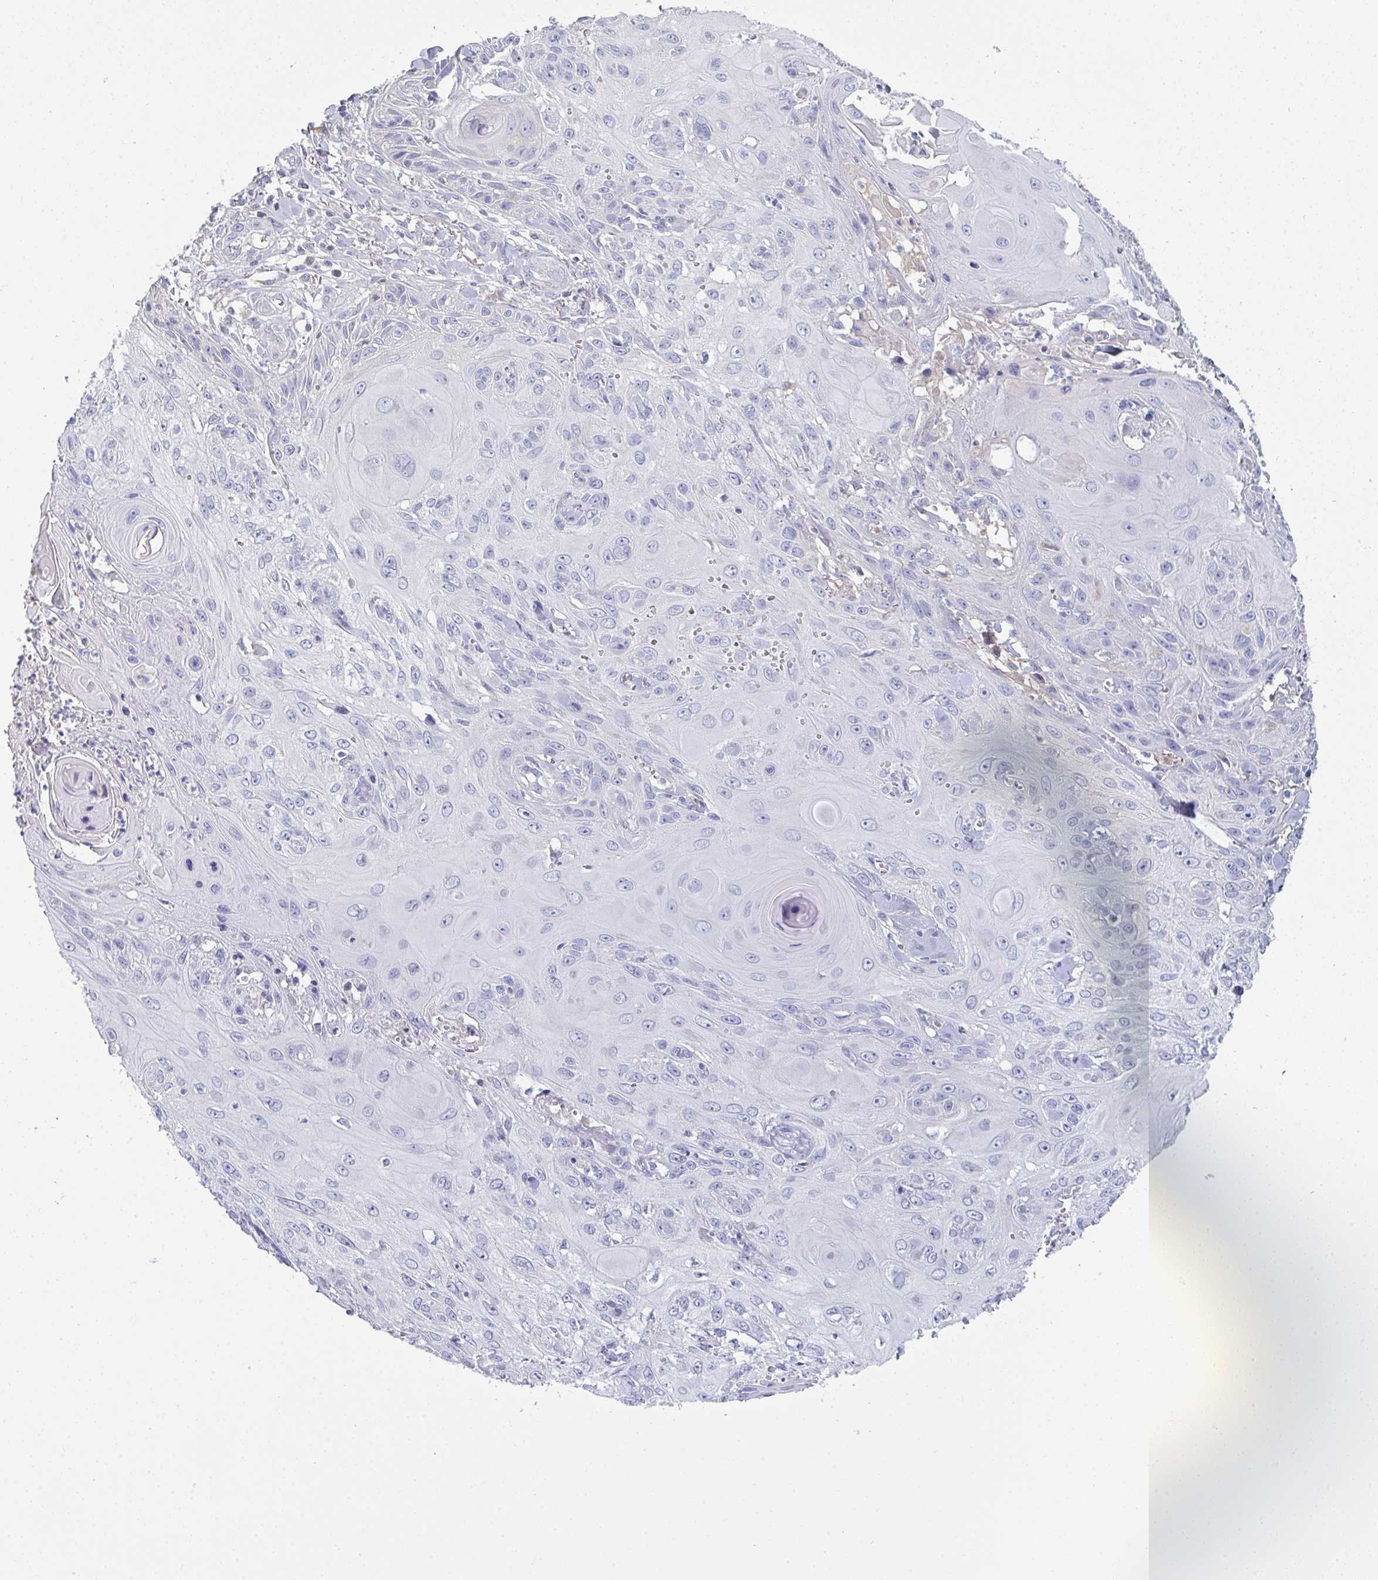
{"staining": {"intensity": "negative", "quantity": "none", "location": "none"}, "tissue": "skin cancer", "cell_type": "Tumor cells", "image_type": "cancer", "snomed": [{"axis": "morphology", "description": "Squamous cell carcinoma, NOS"}, {"axis": "topography", "description": "Skin"}, {"axis": "topography", "description": "Vulva"}], "caption": "DAB (3,3'-diaminobenzidine) immunohistochemical staining of human skin cancer exhibits no significant staining in tumor cells. (DAB (3,3'-diaminobenzidine) immunohistochemistry visualized using brightfield microscopy, high magnification).", "gene": "HGFAC", "patient": {"sex": "female", "age": 83}}